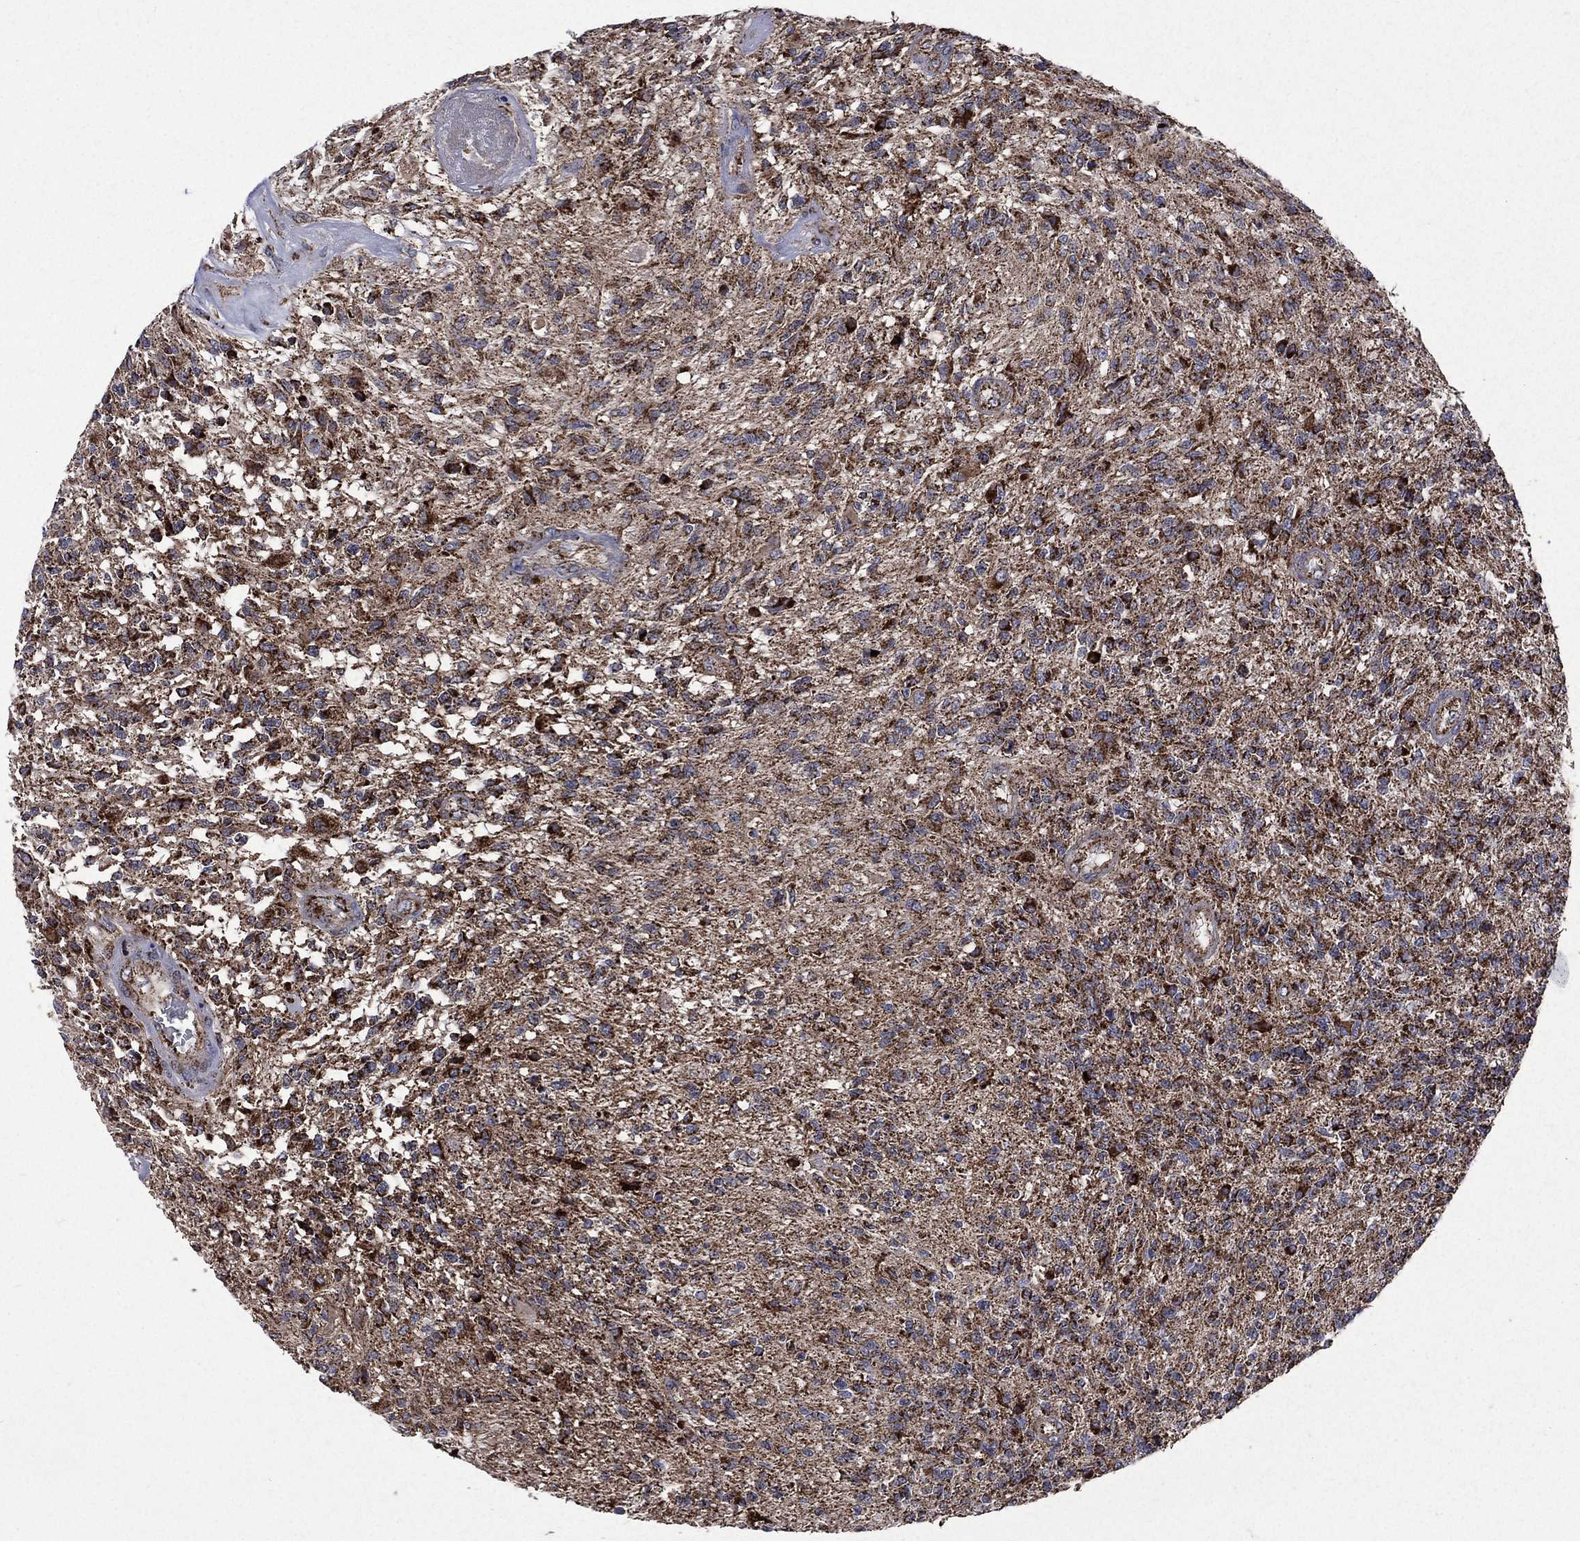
{"staining": {"intensity": "strong", "quantity": "25%-75%", "location": "cytoplasmic/membranous"}, "tissue": "glioma", "cell_type": "Tumor cells", "image_type": "cancer", "snomed": [{"axis": "morphology", "description": "Glioma, malignant, High grade"}, {"axis": "topography", "description": "Brain"}], "caption": "The histopathology image shows immunohistochemical staining of malignant glioma (high-grade). There is strong cytoplasmic/membranous expression is seen in approximately 25%-75% of tumor cells. (DAB IHC with brightfield microscopy, high magnification).", "gene": "GOT2", "patient": {"sex": "male", "age": 56}}